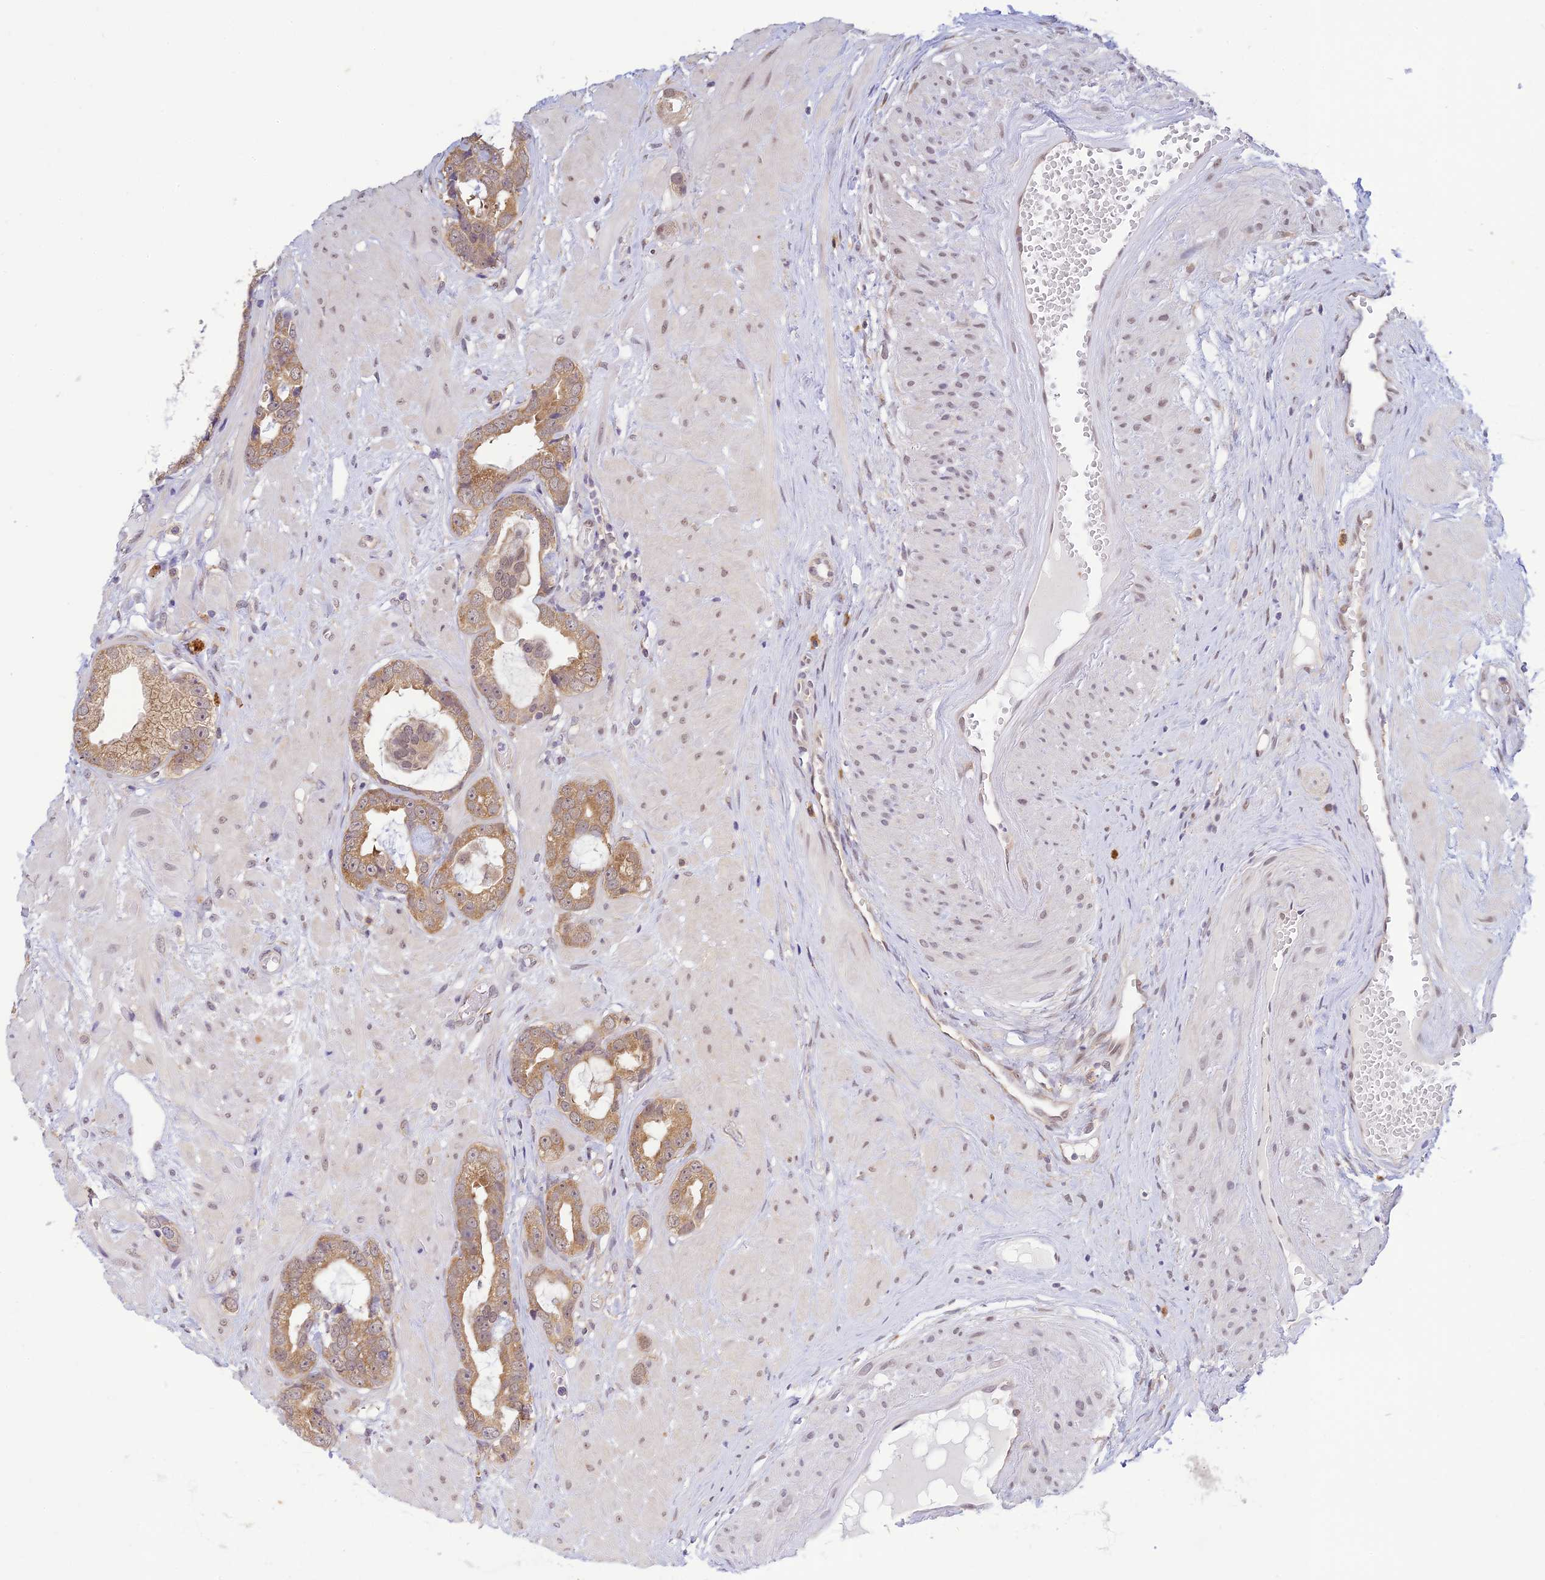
{"staining": {"intensity": "moderate", "quantity": ">75%", "location": "cytoplasmic/membranous"}, "tissue": "prostate cancer", "cell_type": "Tumor cells", "image_type": "cancer", "snomed": [{"axis": "morphology", "description": "Adenocarcinoma, Low grade"}, {"axis": "topography", "description": "Prostate"}], "caption": "Human prostate cancer stained with a protein marker reveals moderate staining in tumor cells.", "gene": "SKIC8", "patient": {"sex": "male", "age": 64}}